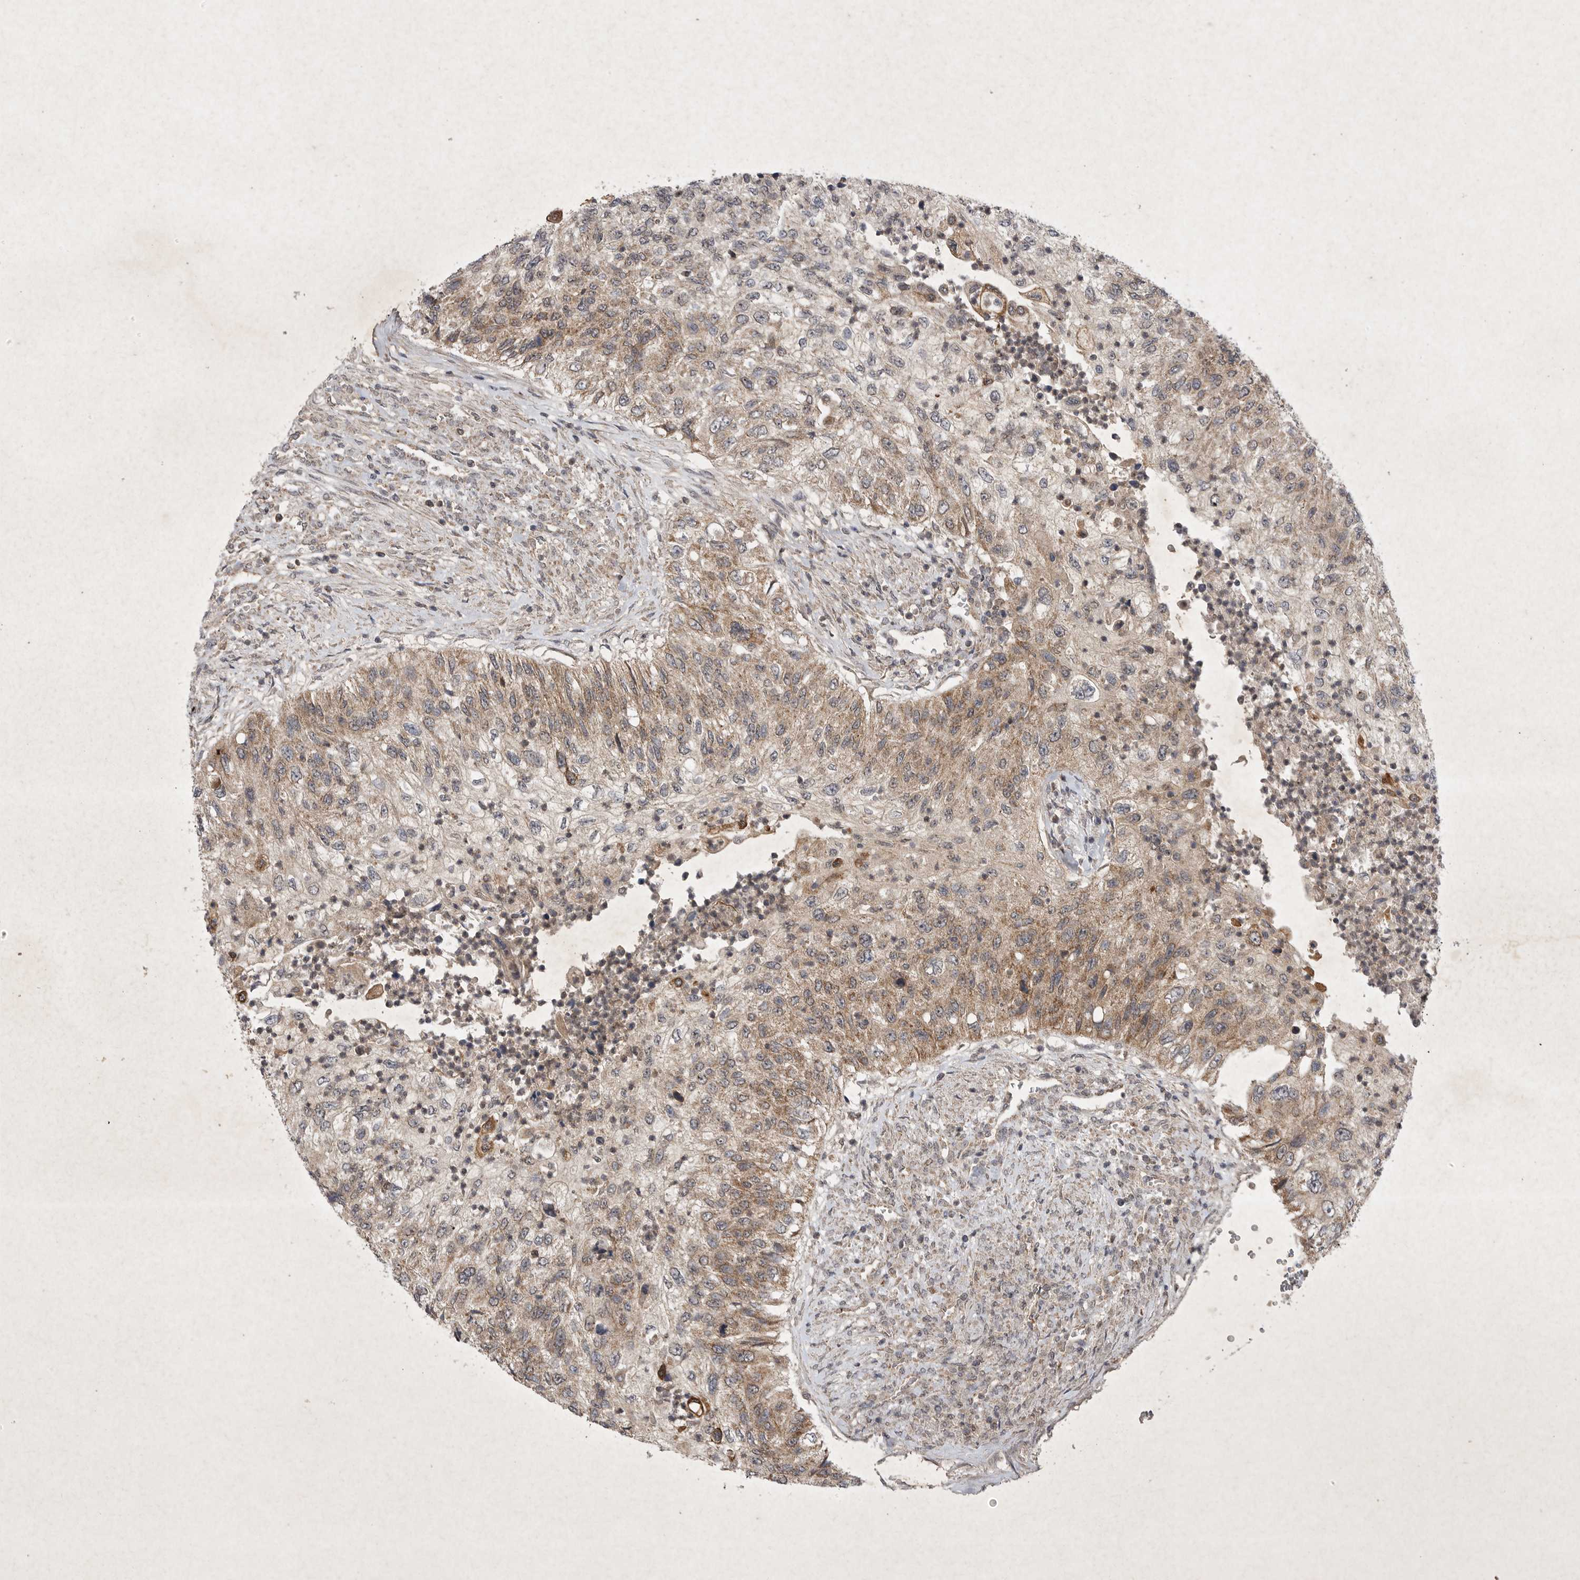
{"staining": {"intensity": "moderate", "quantity": ">75%", "location": "cytoplasmic/membranous"}, "tissue": "urothelial cancer", "cell_type": "Tumor cells", "image_type": "cancer", "snomed": [{"axis": "morphology", "description": "Urothelial carcinoma, High grade"}, {"axis": "topography", "description": "Urinary bladder"}], "caption": "A medium amount of moderate cytoplasmic/membranous staining is identified in approximately >75% of tumor cells in high-grade urothelial carcinoma tissue.", "gene": "DDR1", "patient": {"sex": "female", "age": 60}}